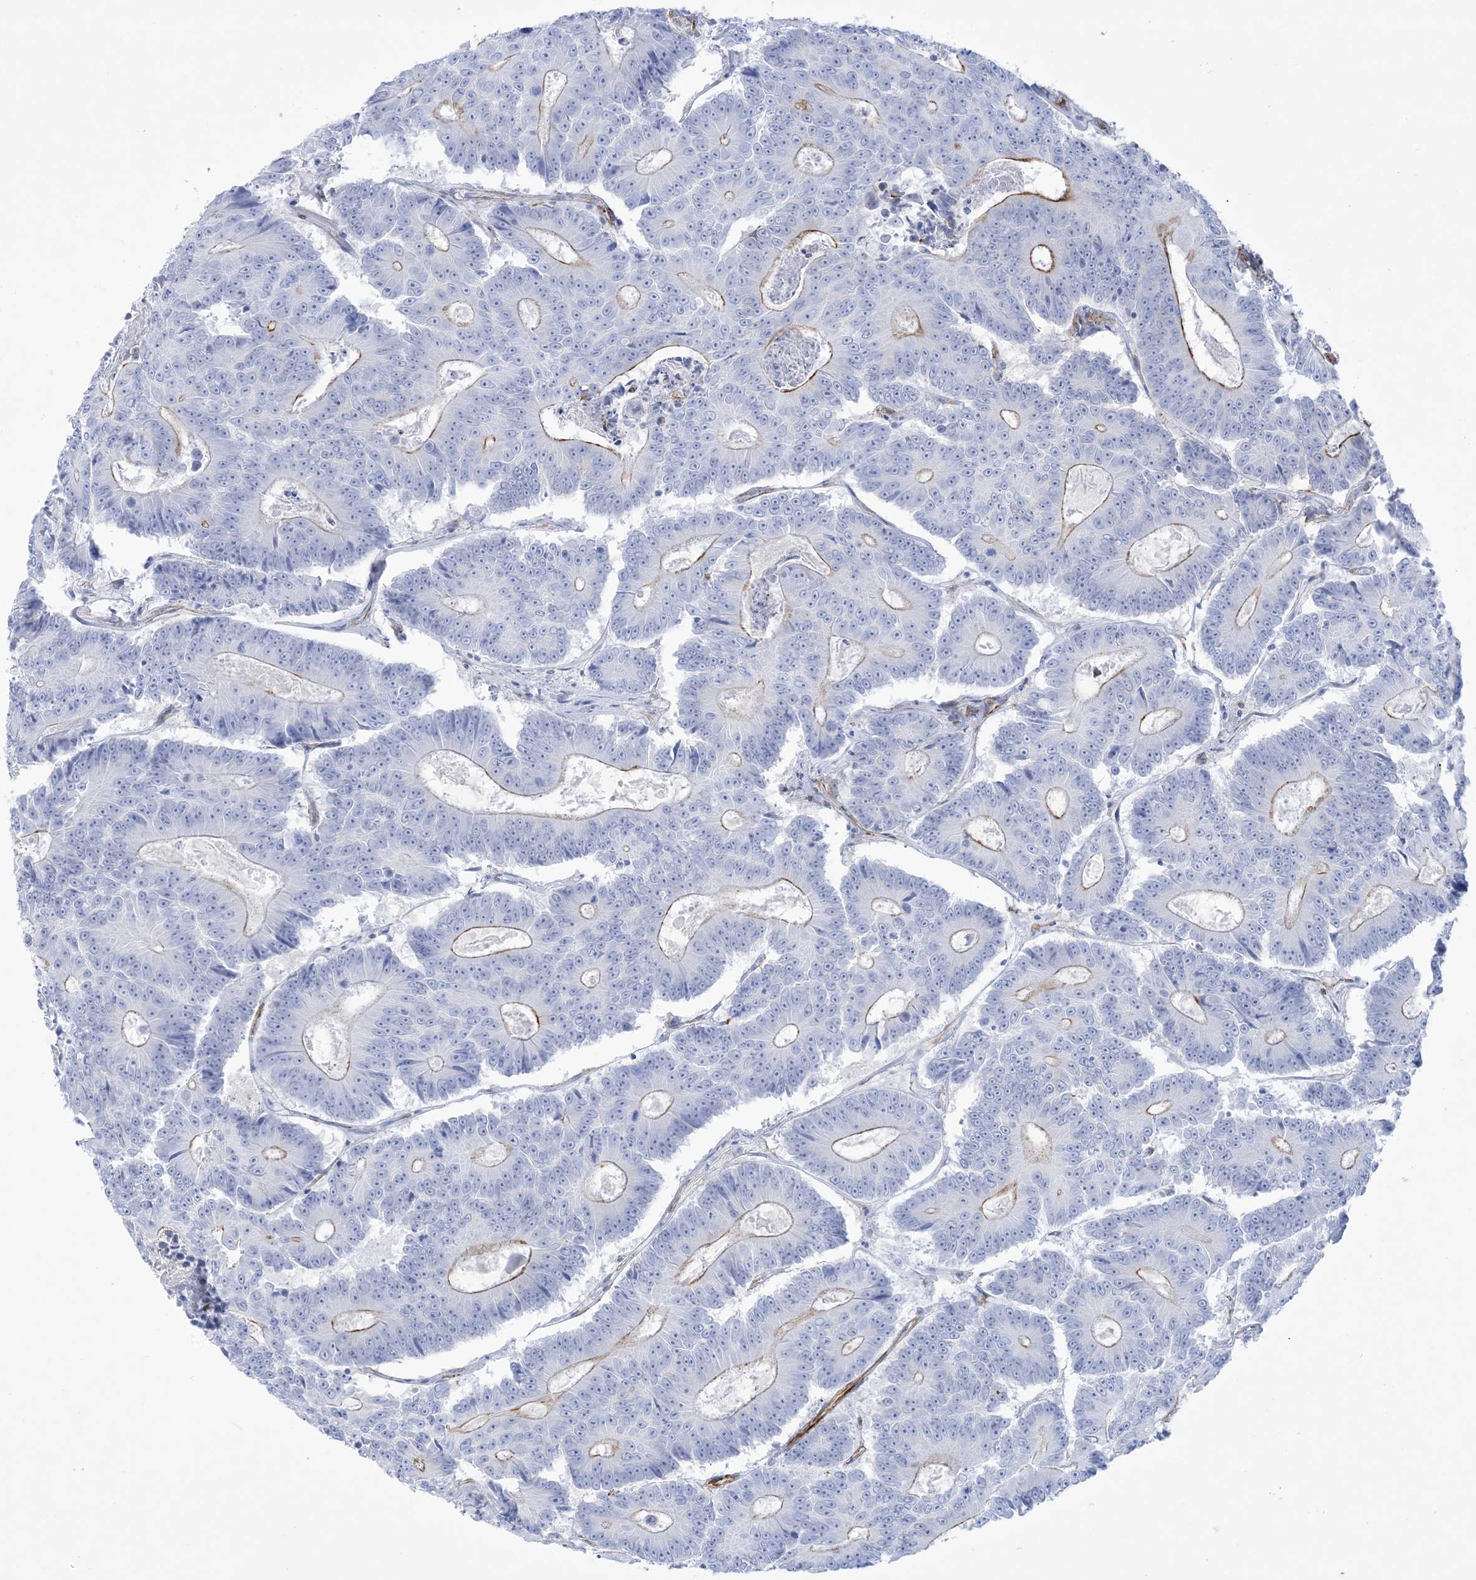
{"staining": {"intensity": "moderate", "quantity": "<25%", "location": "cytoplasmic/membranous"}, "tissue": "colorectal cancer", "cell_type": "Tumor cells", "image_type": "cancer", "snomed": [{"axis": "morphology", "description": "Adenocarcinoma, NOS"}, {"axis": "topography", "description": "Colon"}], "caption": "Colorectal adenocarcinoma was stained to show a protein in brown. There is low levels of moderate cytoplasmic/membranous staining in approximately <25% of tumor cells.", "gene": "B3GNT7", "patient": {"sex": "male", "age": 83}}